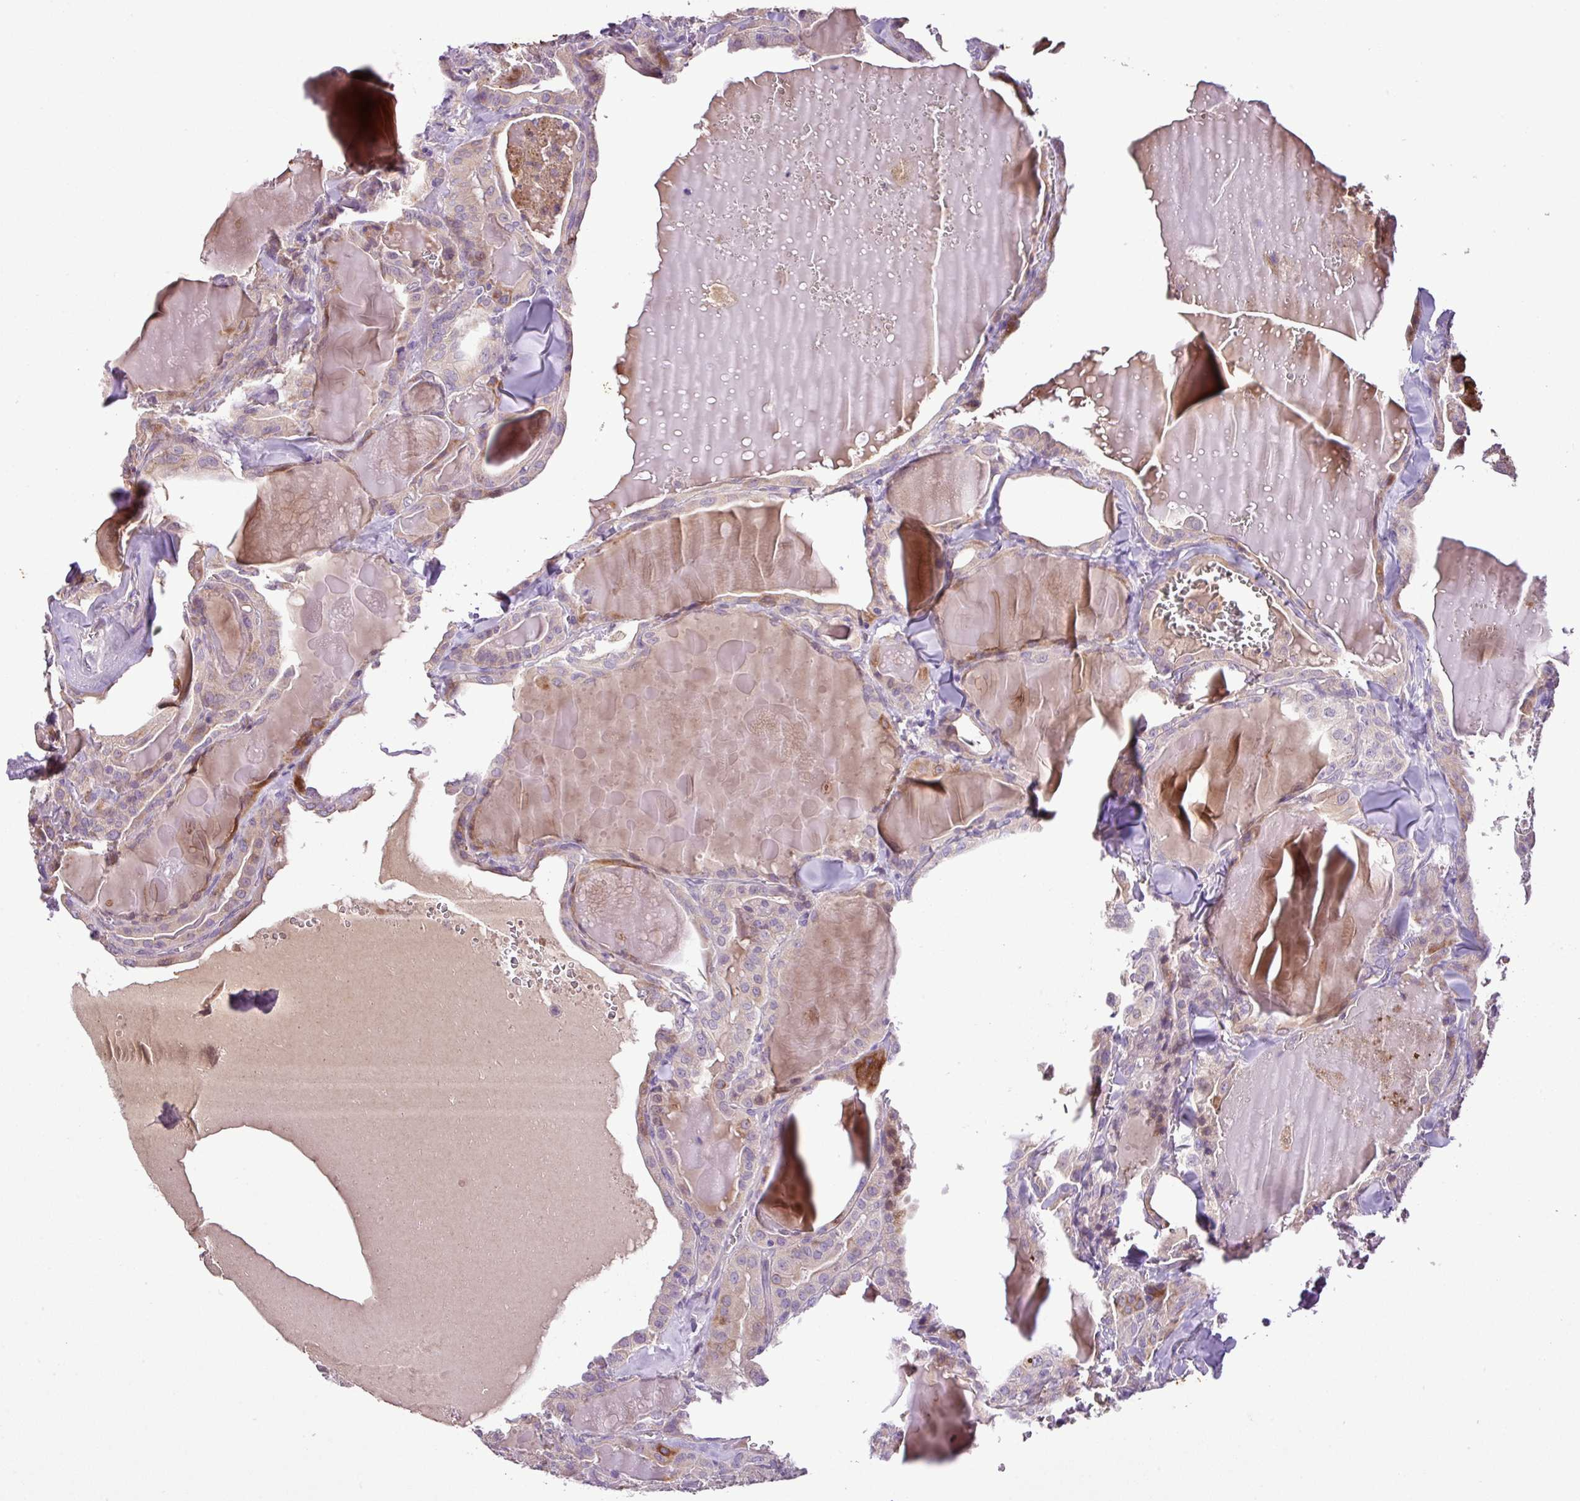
{"staining": {"intensity": "moderate", "quantity": "25%-75%", "location": "cytoplasmic/membranous"}, "tissue": "thyroid cancer", "cell_type": "Tumor cells", "image_type": "cancer", "snomed": [{"axis": "morphology", "description": "Papillary adenocarcinoma, NOS"}, {"axis": "topography", "description": "Thyroid gland"}], "caption": "A brown stain shows moderate cytoplasmic/membranous positivity of a protein in human thyroid cancer tumor cells.", "gene": "ZNF266", "patient": {"sex": "male", "age": 52}}